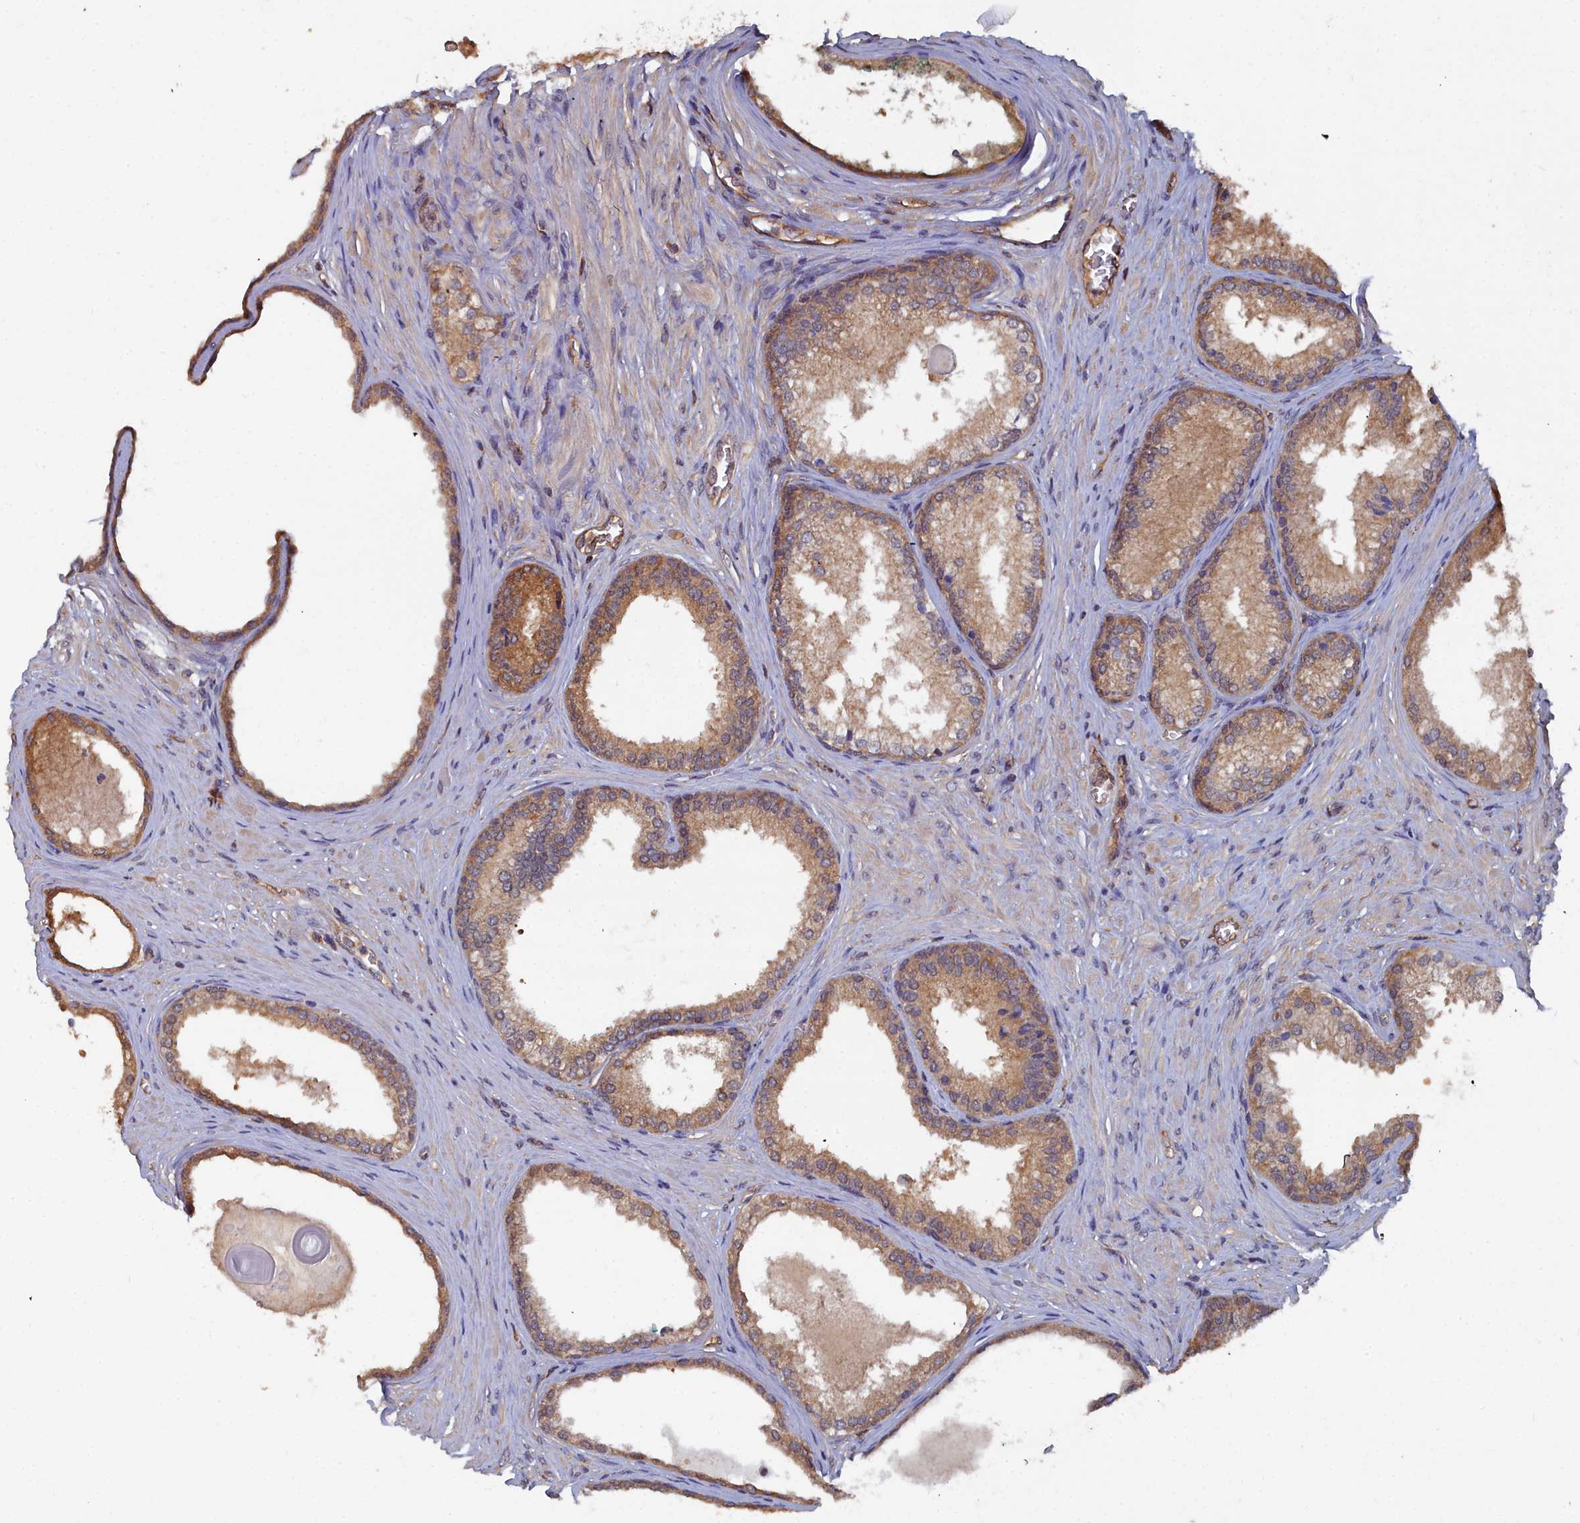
{"staining": {"intensity": "moderate", "quantity": ">75%", "location": "cytoplasmic/membranous"}, "tissue": "prostate cancer", "cell_type": "Tumor cells", "image_type": "cancer", "snomed": [{"axis": "morphology", "description": "Adenocarcinoma, Low grade"}, {"axis": "topography", "description": "Prostate"}], "caption": "Protein expression analysis of human prostate cancer reveals moderate cytoplasmic/membranous positivity in about >75% of tumor cells. (brown staining indicates protein expression, while blue staining denotes nuclei).", "gene": "GFRA2", "patient": {"sex": "male", "age": 71}}